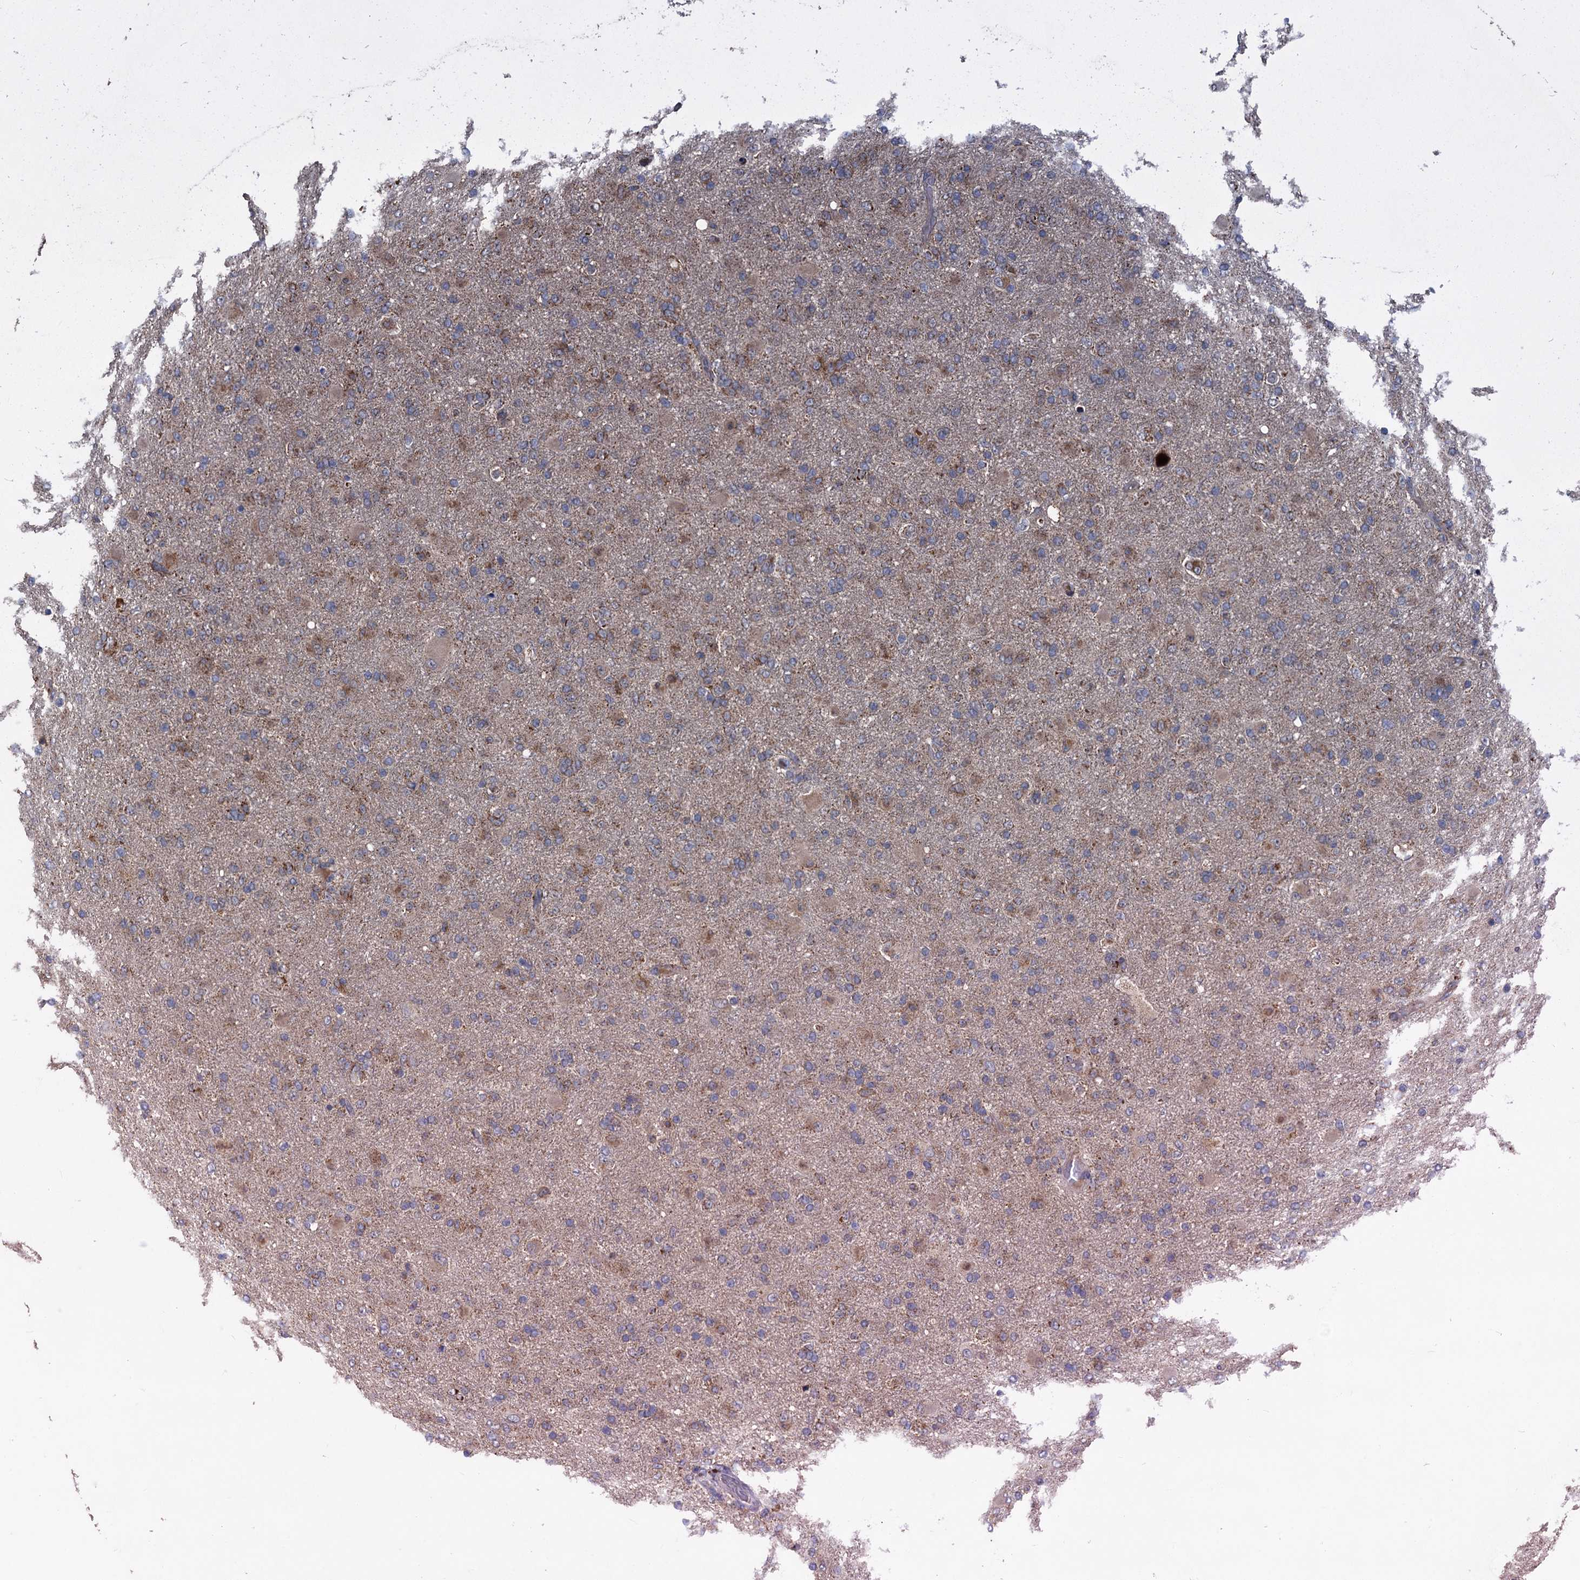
{"staining": {"intensity": "weak", "quantity": "25%-75%", "location": "cytoplasmic/membranous"}, "tissue": "glioma", "cell_type": "Tumor cells", "image_type": "cancer", "snomed": [{"axis": "morphology", "description": "Glioma, malignant, Low grade"}, {"axis": "topography", "description": "Brain"}], "caption": "A brown stain shows weak cytoplasmic/membranous expression of a protein in human glioma tumor cells.", "gene": "OTUB1", "patient": {"sex": "male", "age": 65}}